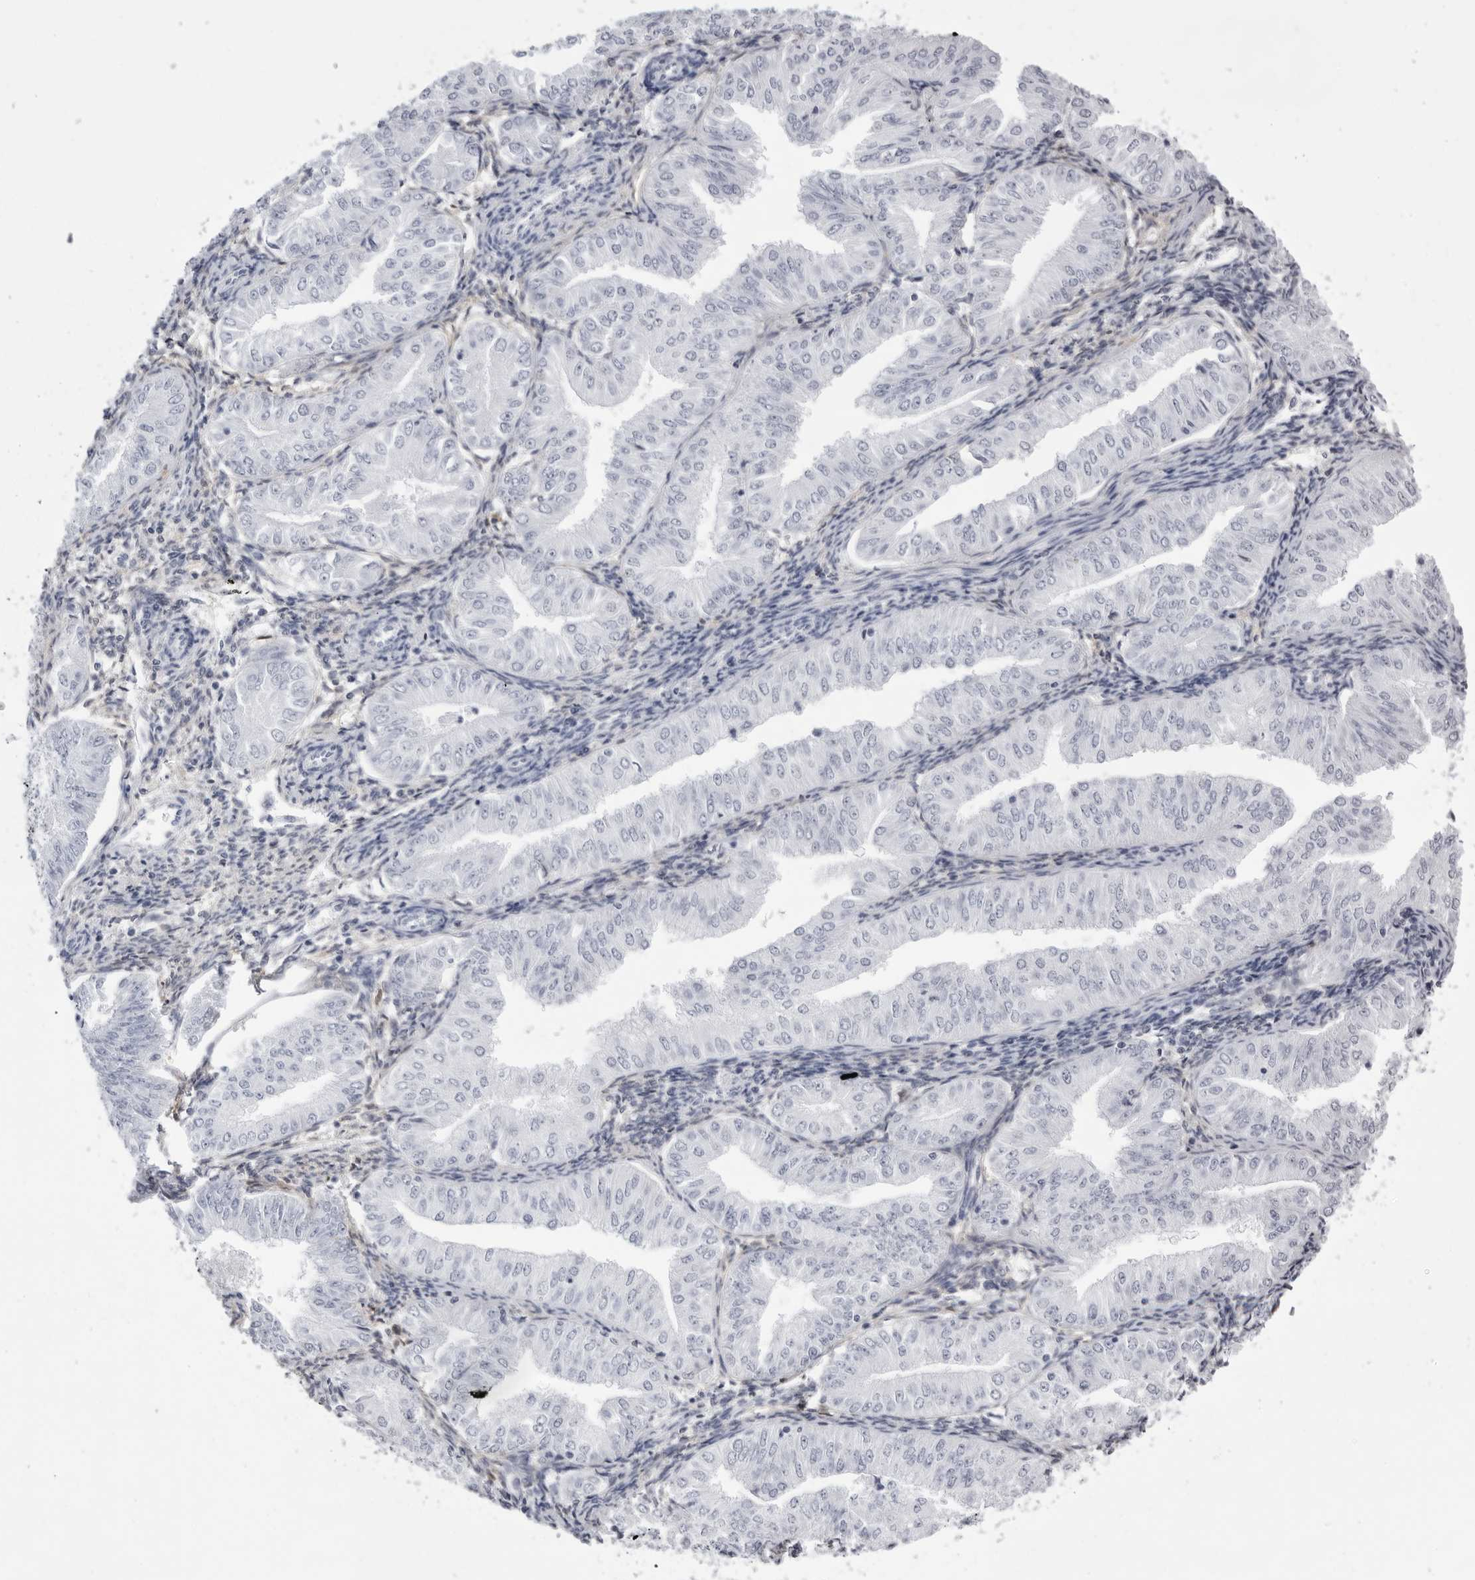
{"staining": {"intensity": "negative", "quantity": "none", "location": "none"}, "tissue": "endometrial cancer", "cell_type": "Tumor cells", "image_type": "cancer", "snomed": [{"axis": "morphology", "description": "Normal tissue, NOS"}, {"axis": "morphology", "description": "Adenocarcinoma, NOS"}, {"axis": "topography", "description": "Endometrium"}], "caption": "This is a histopathology image of IHC staining of endometrial adenocarcinoma, which shows no staining in tumor cells. (DAB immunohistochemistry (IHC), high magnification).", "gene": "TMOD4", "patient": {"sex": "female", "age": 53}}